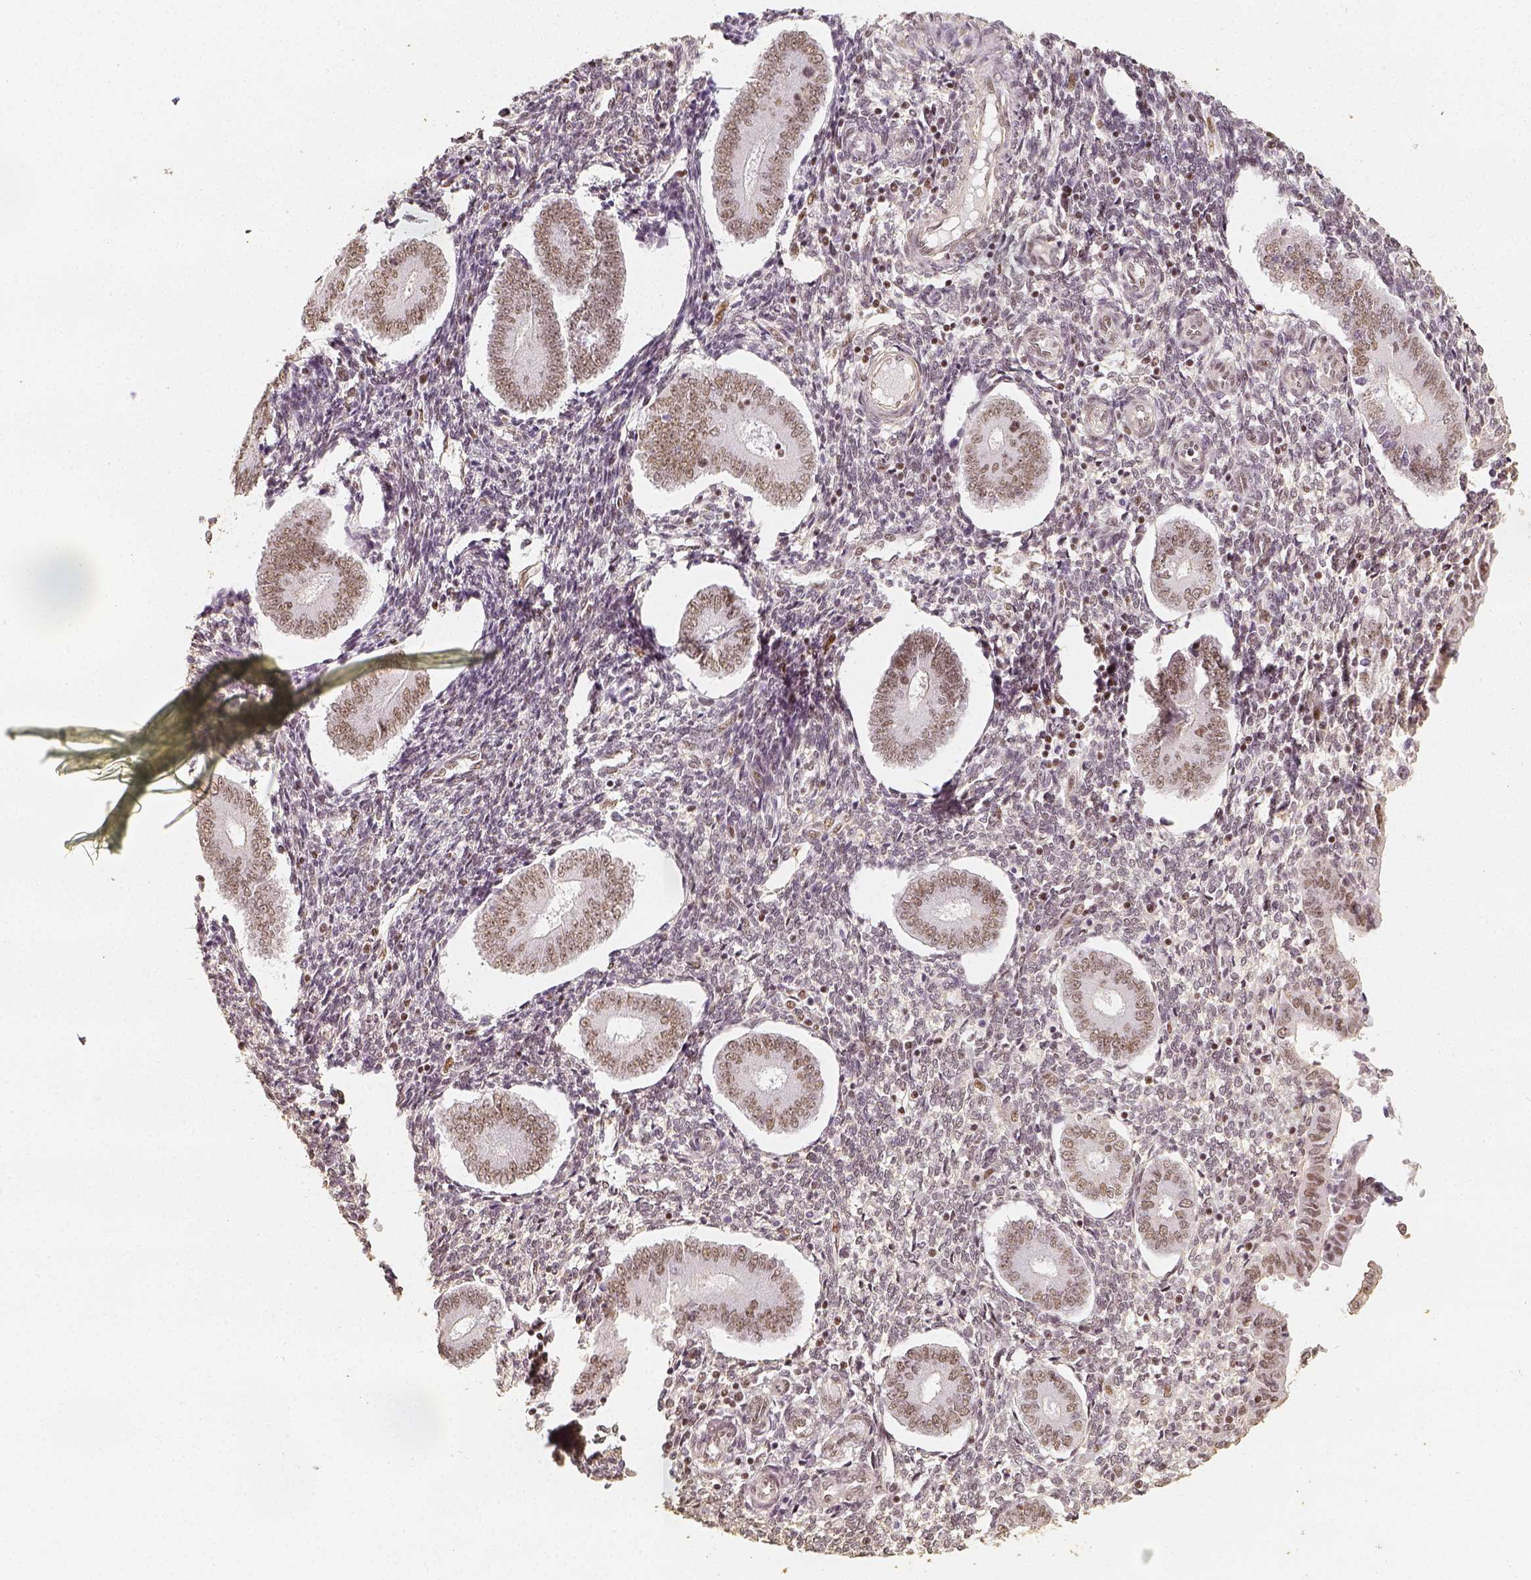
{"staining": {"intensity": "weak", "quantity": "25%-75%", "location": "nuclear"}, "tissue": "endometrium", "cell_type": "Cells in endometrial stroma", "image_type": "normal", "snomed": [{"axis": "morphology", "description": "Normal tissue, NOS"}, {"axis": "topography", "description": "Endometrium"}], "caption": "This micrograph demonstrates IHC staining of unremarkable endometrium, with low weak nuclear expression in about 25%-75% of cells in endometrial stroma.", "gene": "HDAC1", "patient": {"sex": "female", "age": 40}}